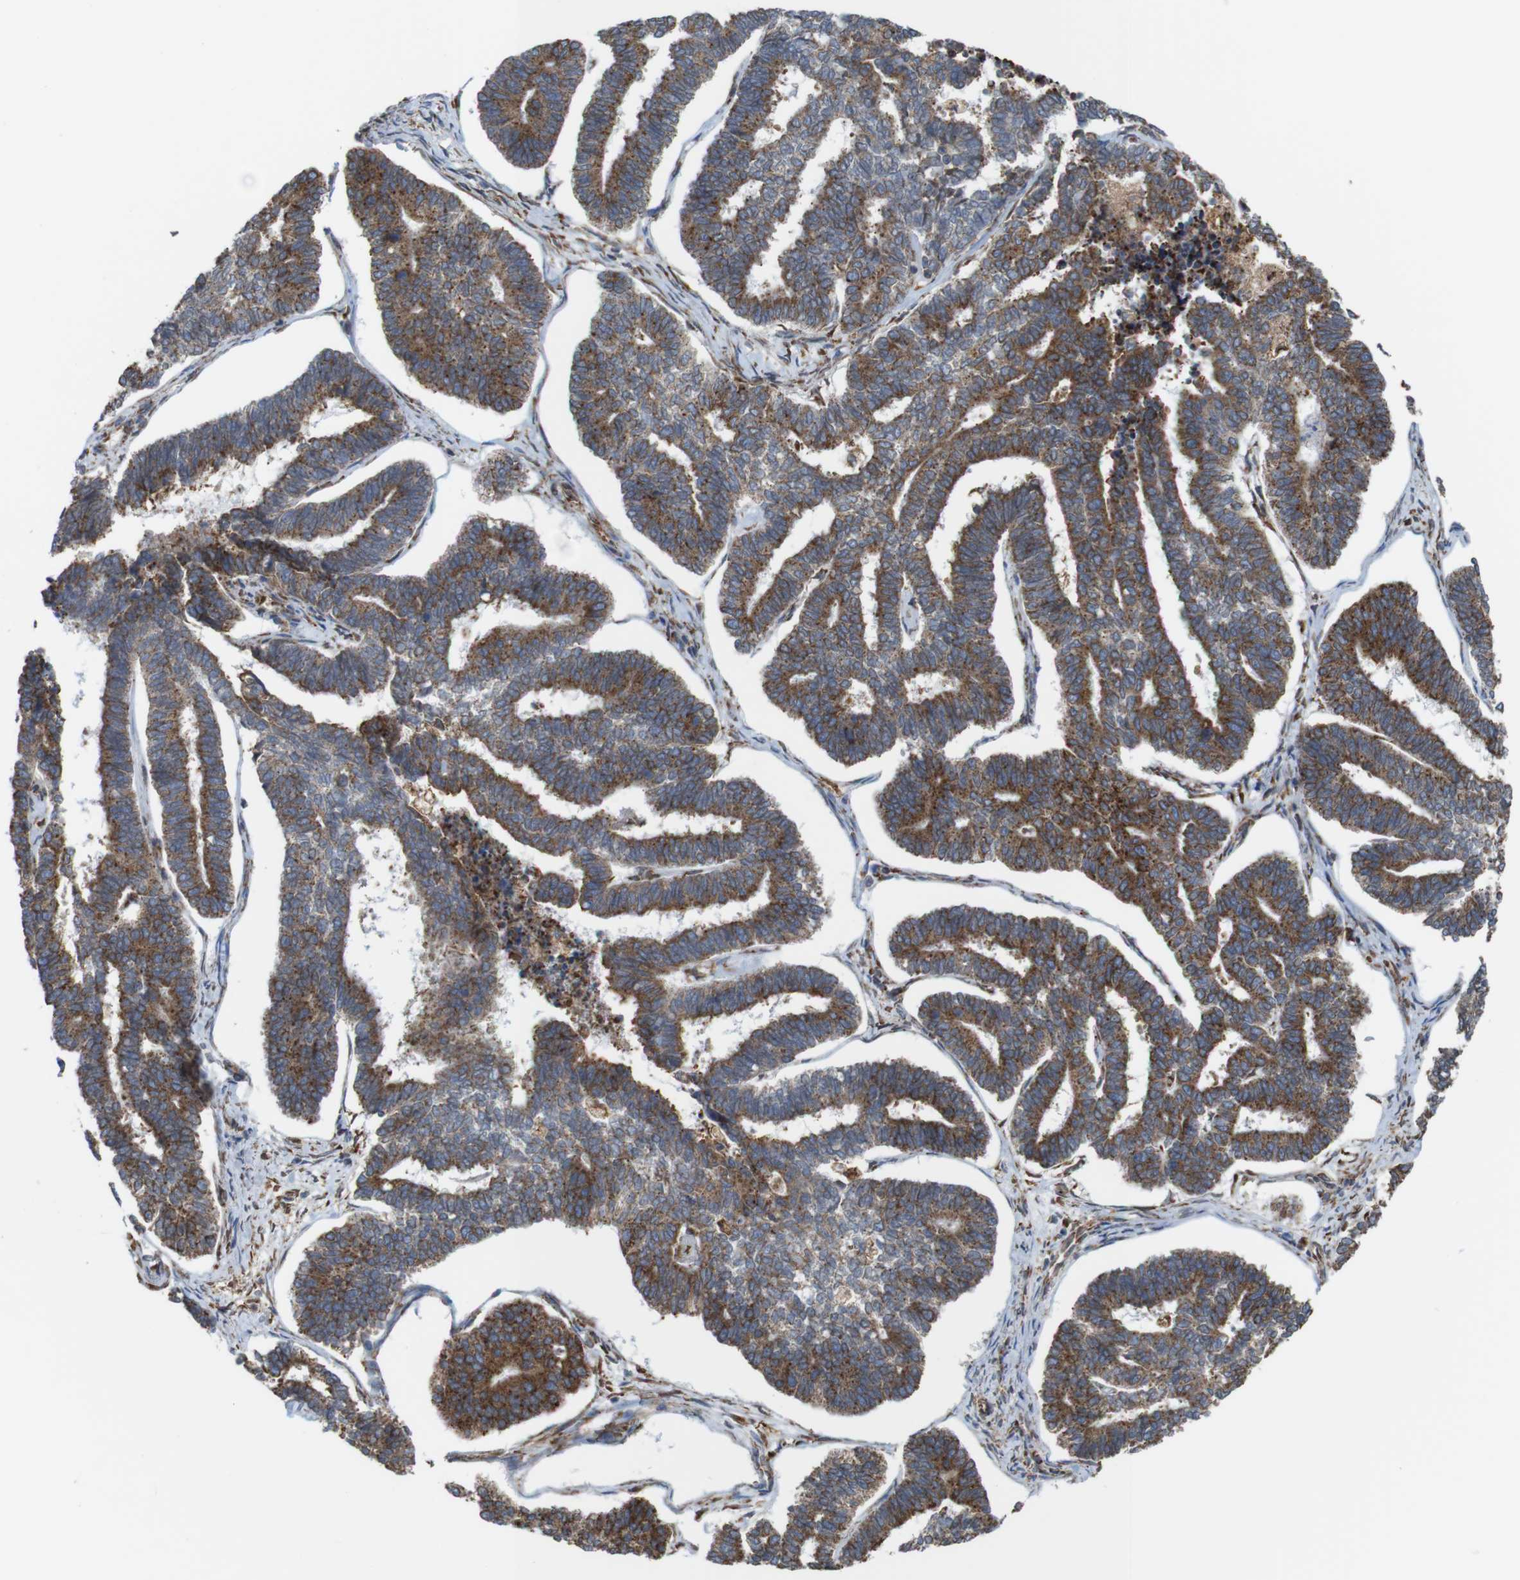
{"staining": {"intensity": "moderate", "quantity": ">75%", "location": "cytoplasmic/membranous"}, "tissue": "endometrial cancer", "cell_type": "Tumor cells", "image_type": "cancer", "snomed": [{"axis": "morphology", "description": "Adenocarcinoma, NOS"}, {"axis": "topography", "description": "Endometrium"}], "caption": "Tumor cells demonstrate medium levels of moderate cytoplasmic/membranous staining in approximately >75% of cells in human endometrial cancer (adenocarcinoma).", "gene": "UGGT1", "patient": {"sex": "female", "age": 70}}